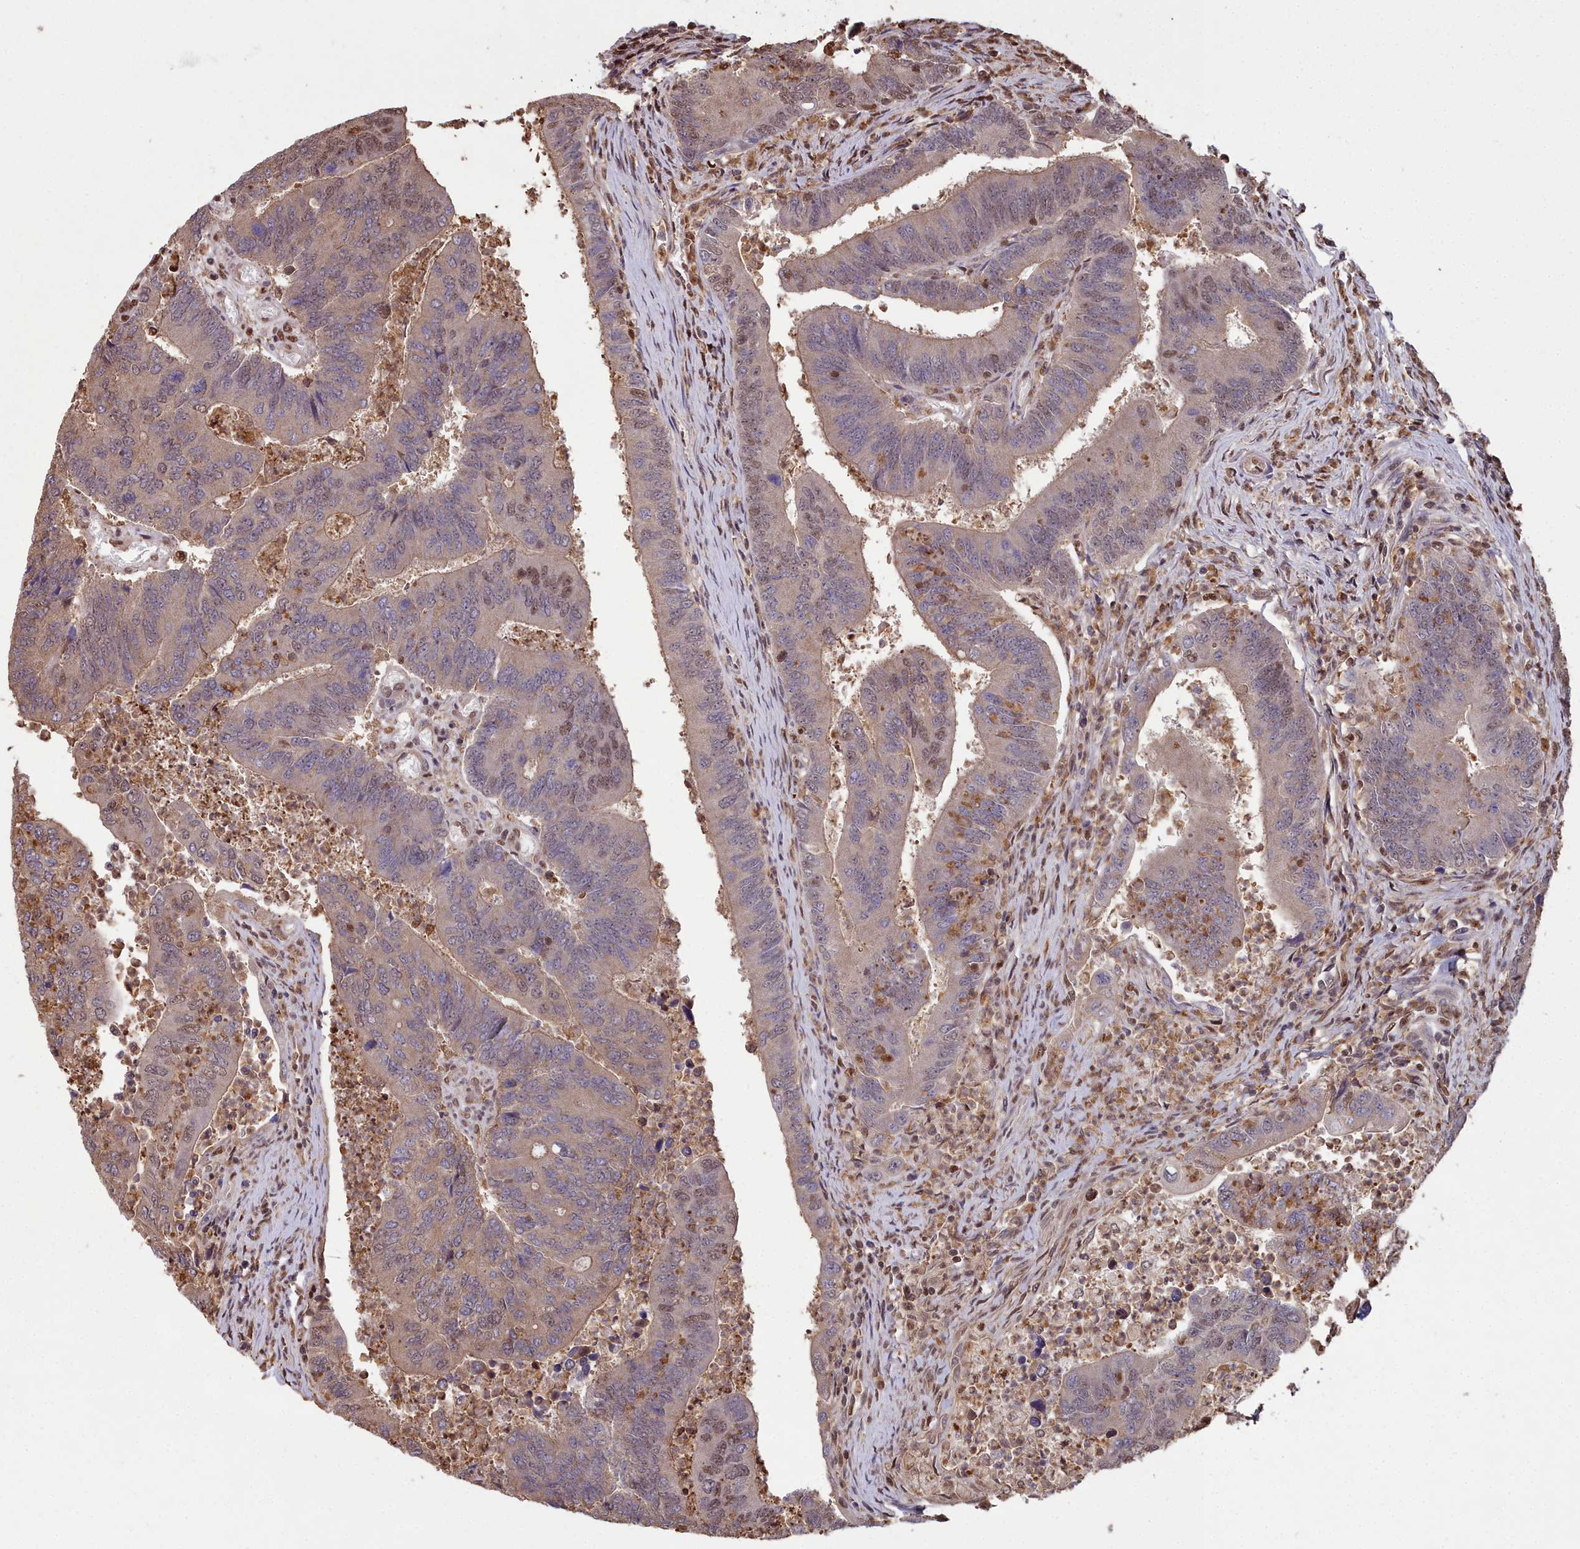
{"staining": {"intensity": "moderate", "quantity": "<25%", "location": "nuclear"}, "tissue": "colorectal cancer", "cell_type": "Tumor cells", "image_type": "cancer", "snomed": [{"axis": "morphology", "description": "Adenocarcinoma, NOS"}, {"axis": "topography", "description": "Colon"}], "caption": "High-power microscopy captured an immunohistochemistry (IHC) histopathology image of colorectal cancer (adenocarcinoma), revealing moderate nuclear expression in approximately <25% of tumor cells. (DAB (3,3'-diaminobenzidine) IHC with brightfield microscopy, high magnification).", "gene": "GAPDH", "patient": {"sex": "female", "age": 67}}